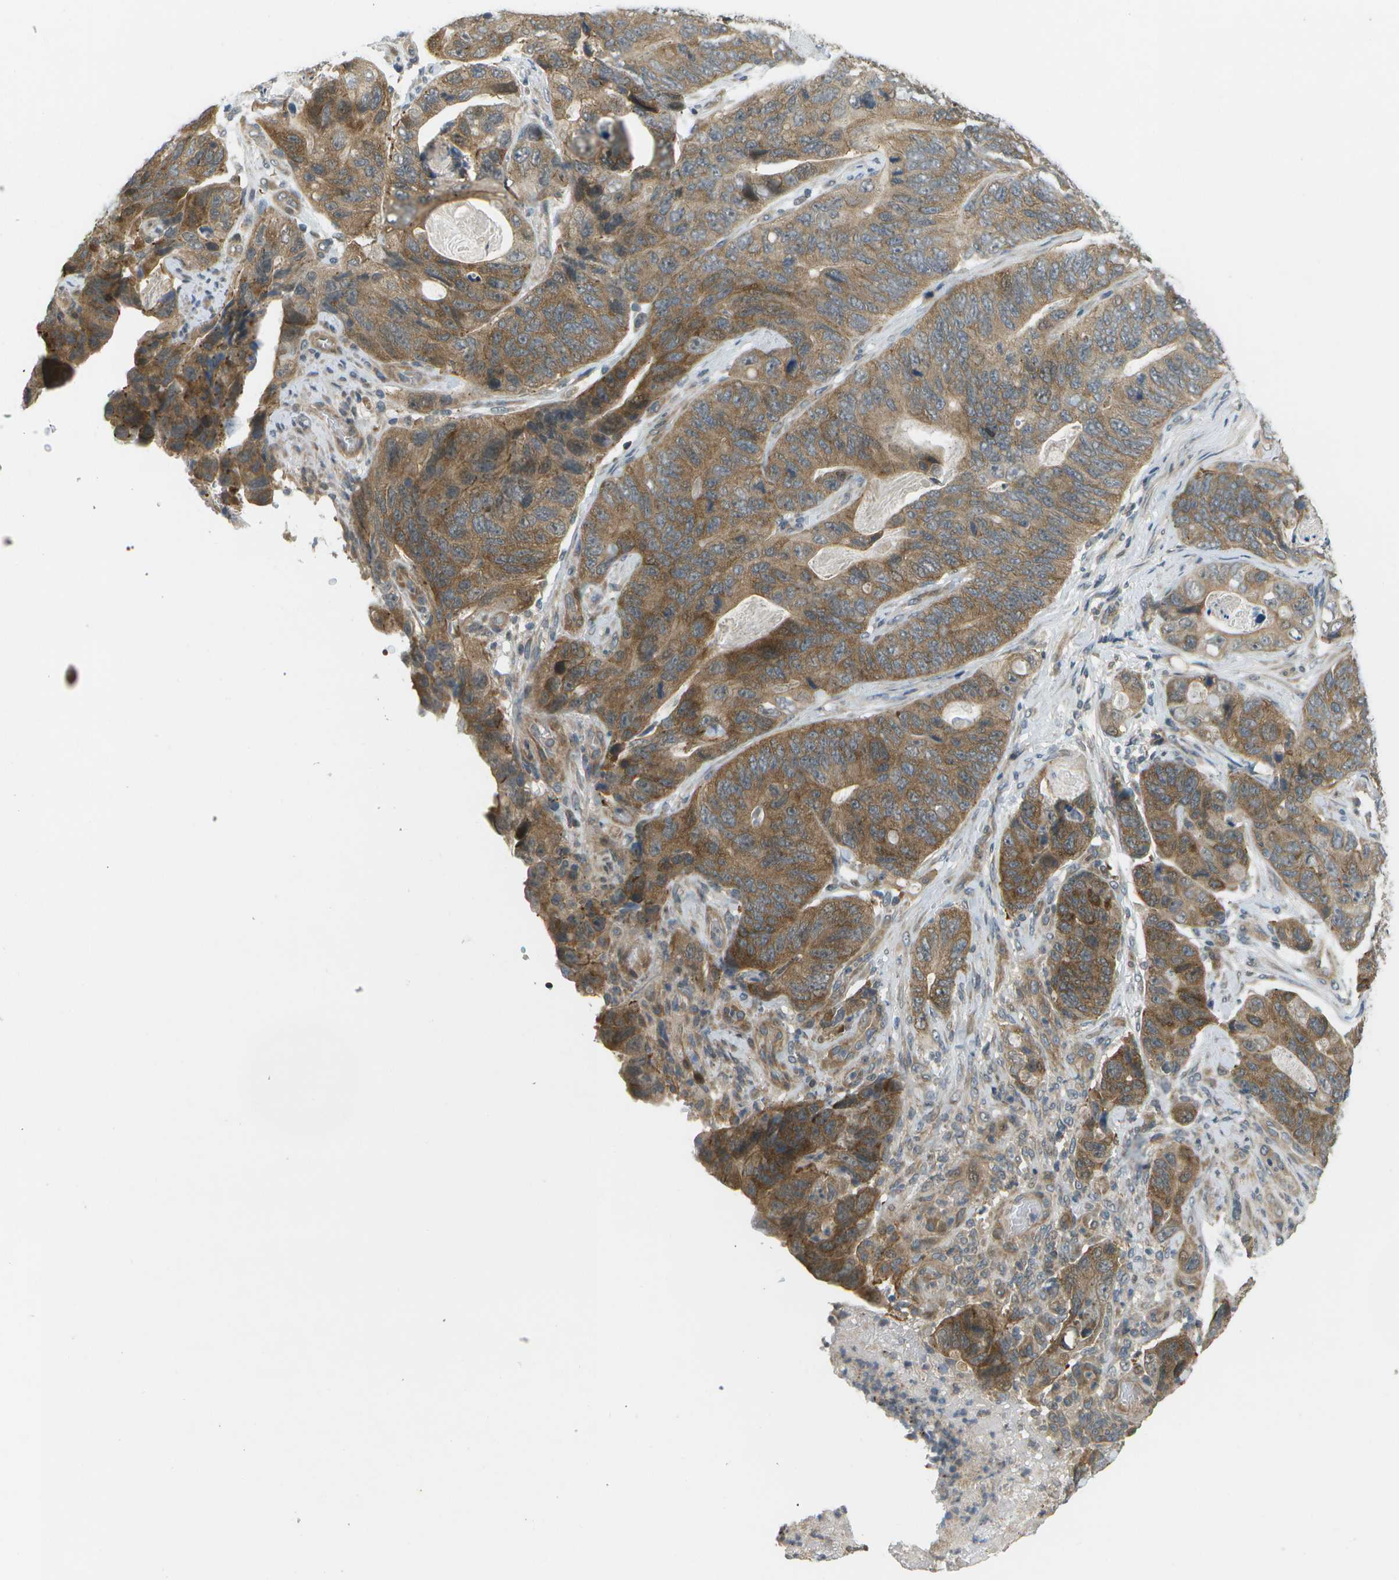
{"staining": {"intensity": "moderate", "quantity": ">75%", "location": "cytoplasmic/membranous"}, "tissue": "stomach cancer", "cell_type": "Tumor cells", "image_type": "cancer", "snomed": [{"axis": "morphology", "description": "Adenocarcinoma, NOS"}, {"axis": "topography", "description": "Stomach"}], "caption": "Stomach adenocarcinoma stained with DAB (3,3'-diaminobenzidine) IHC shows medium levels of moderate cytoplasmic/membranous expression in approximately >75% of tumor cells.", "gene": "WNK2", "patient": {"sex": "female", "age": 89}}